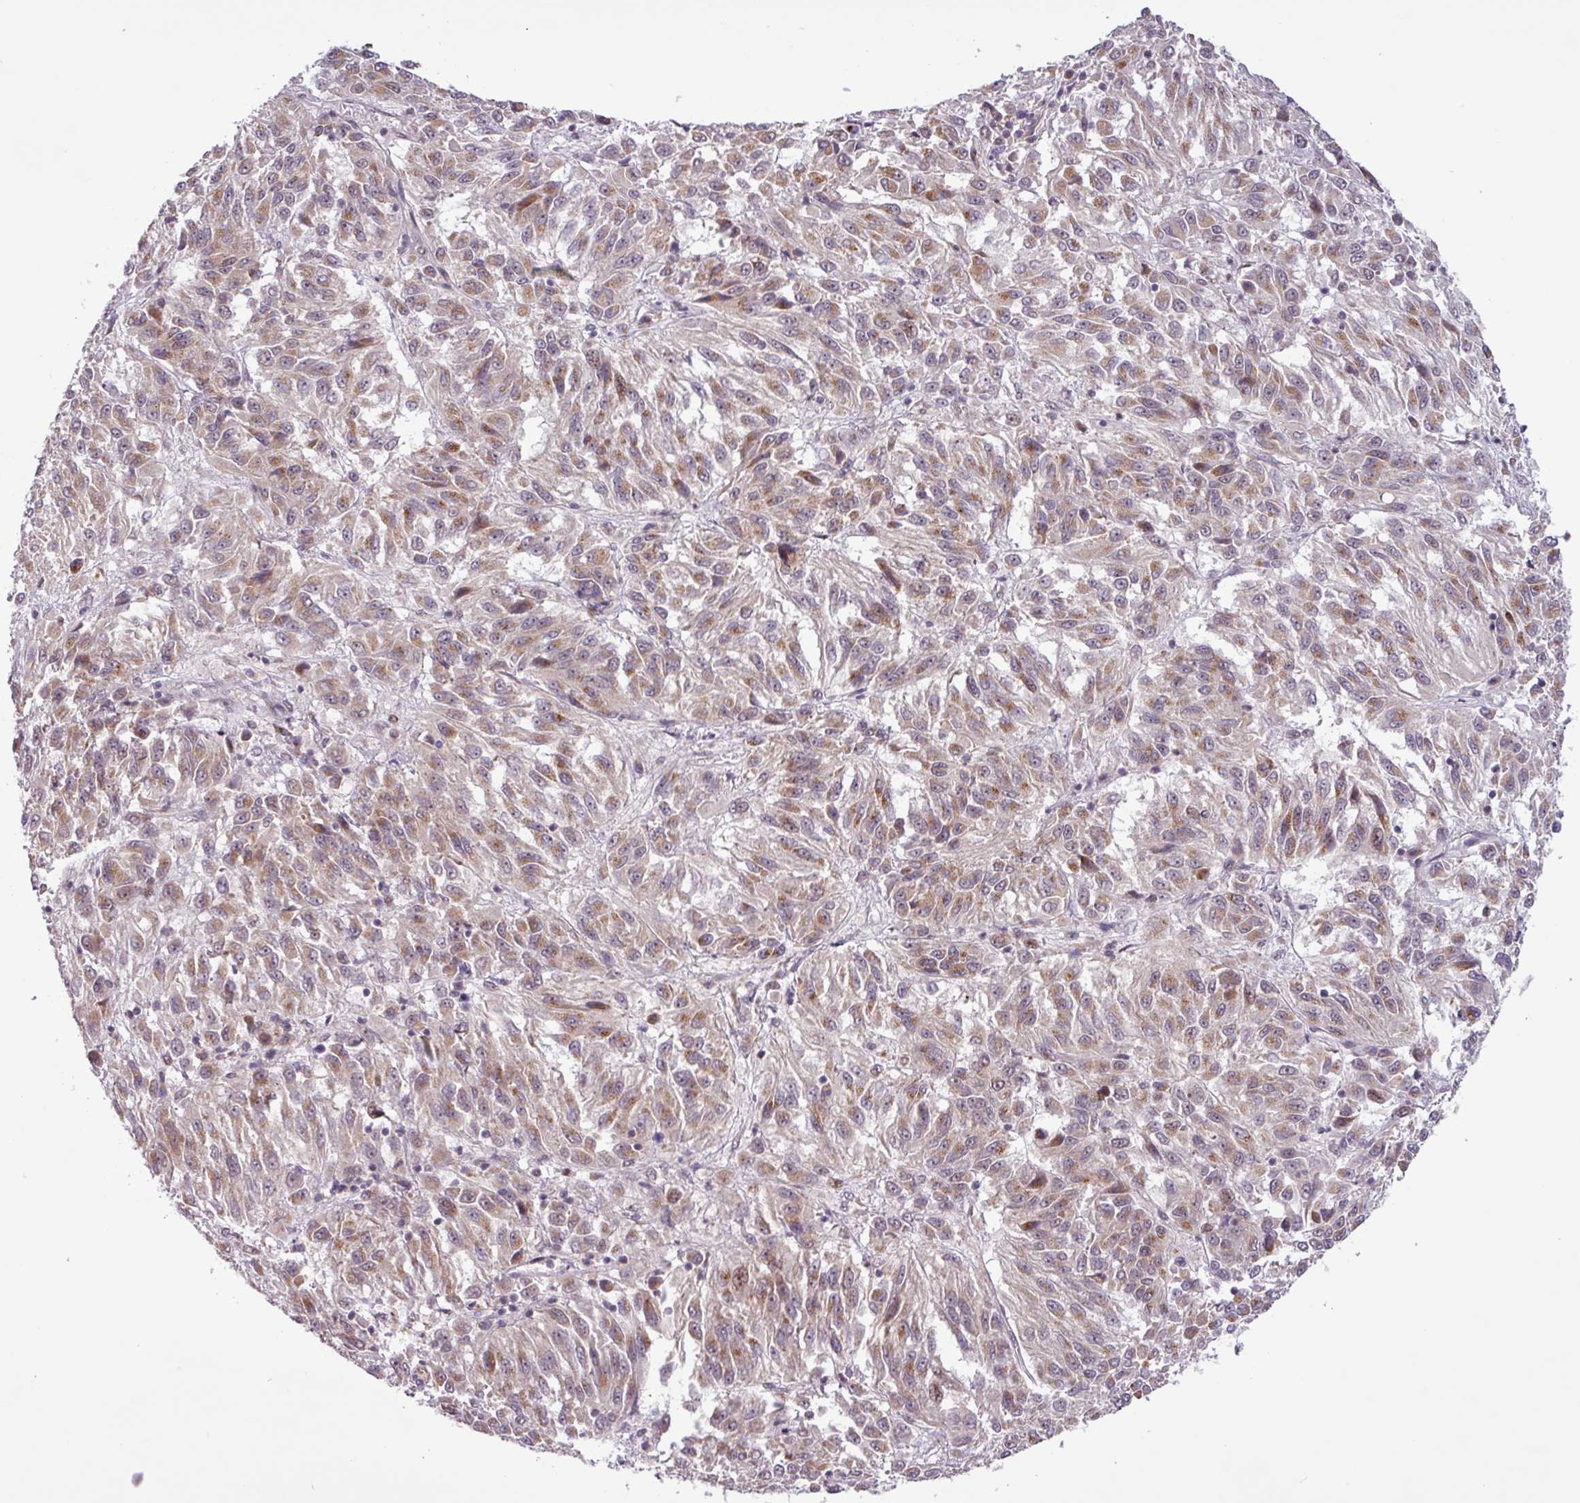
{"staining": {"intensity": "moderate", "quantity": ">75%", "location": "cytoplasmic/membranous"}, "tissue": "melanoma", "cell_type": "Tumor cells", "image_type": "cancer", "snomed": [{"axis": "morphology", "description": "Malignant melanoma, Metastatic site"}, {"axis": "topography", "description": "Lung"}], "caption": "Moderate cytoplasmic/membranous protein expression is appreciated in approximately >75% of tumor cells in melanoma.", "gene": "BRD3", "patient": {"sex": "male", "age": 64}}